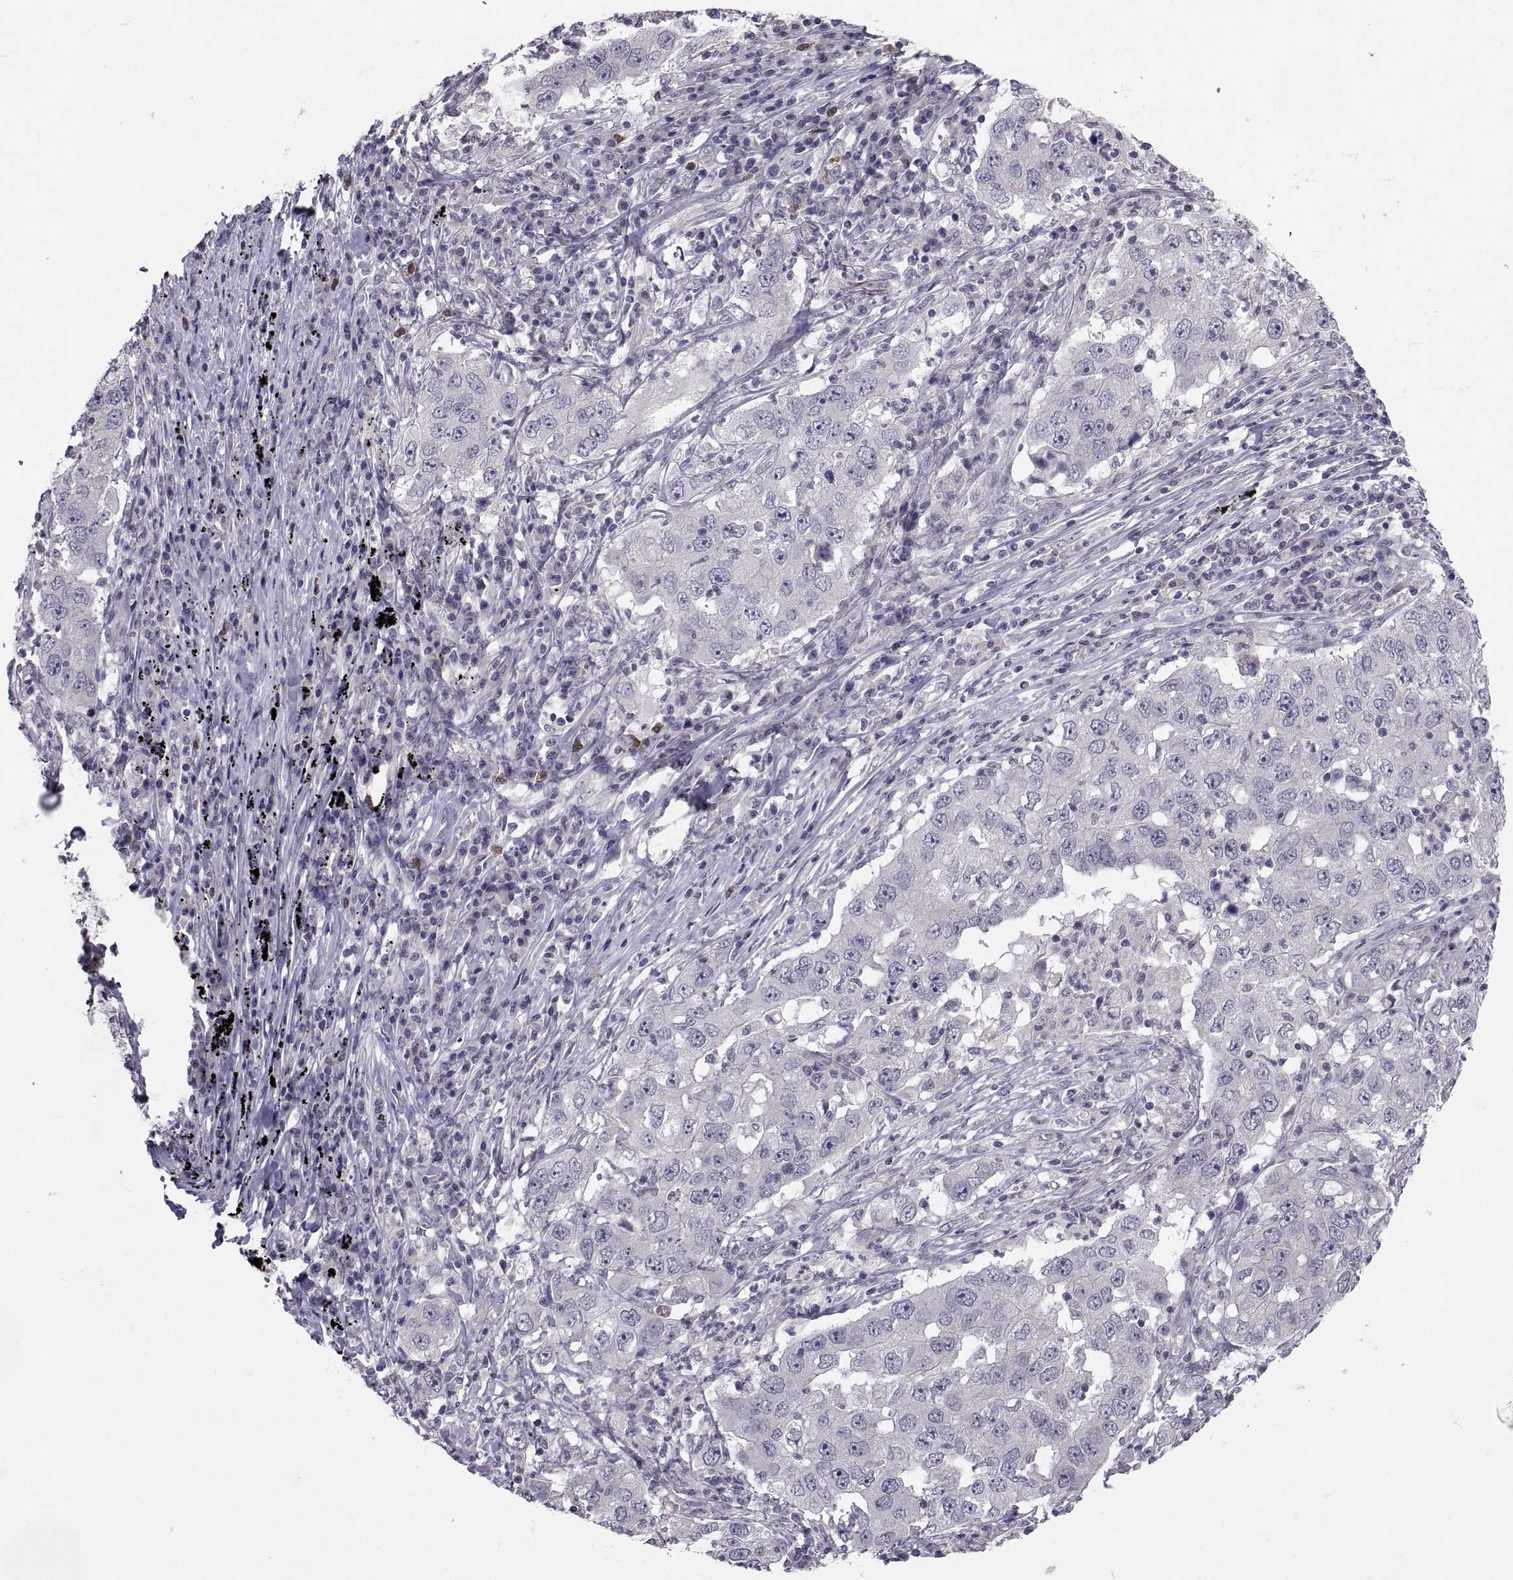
{"staining": {"intensity": "negative", "quantity": "none", "location": "none"}, "tissue": "lung cancer", "cell_type": "Tumor cells", "image_type": "cancer", "snomed": [{"axis": "morphology", "description": "Adenocarcinoma, NOS"}, {"axis": "topography", "description": "Lung"}], "caption": "Tumor cells are negative for brown protein staining in lung adenocarcinoma.", "gene": "NPTX2", "patient": {"sex": "male", "age": 73}}